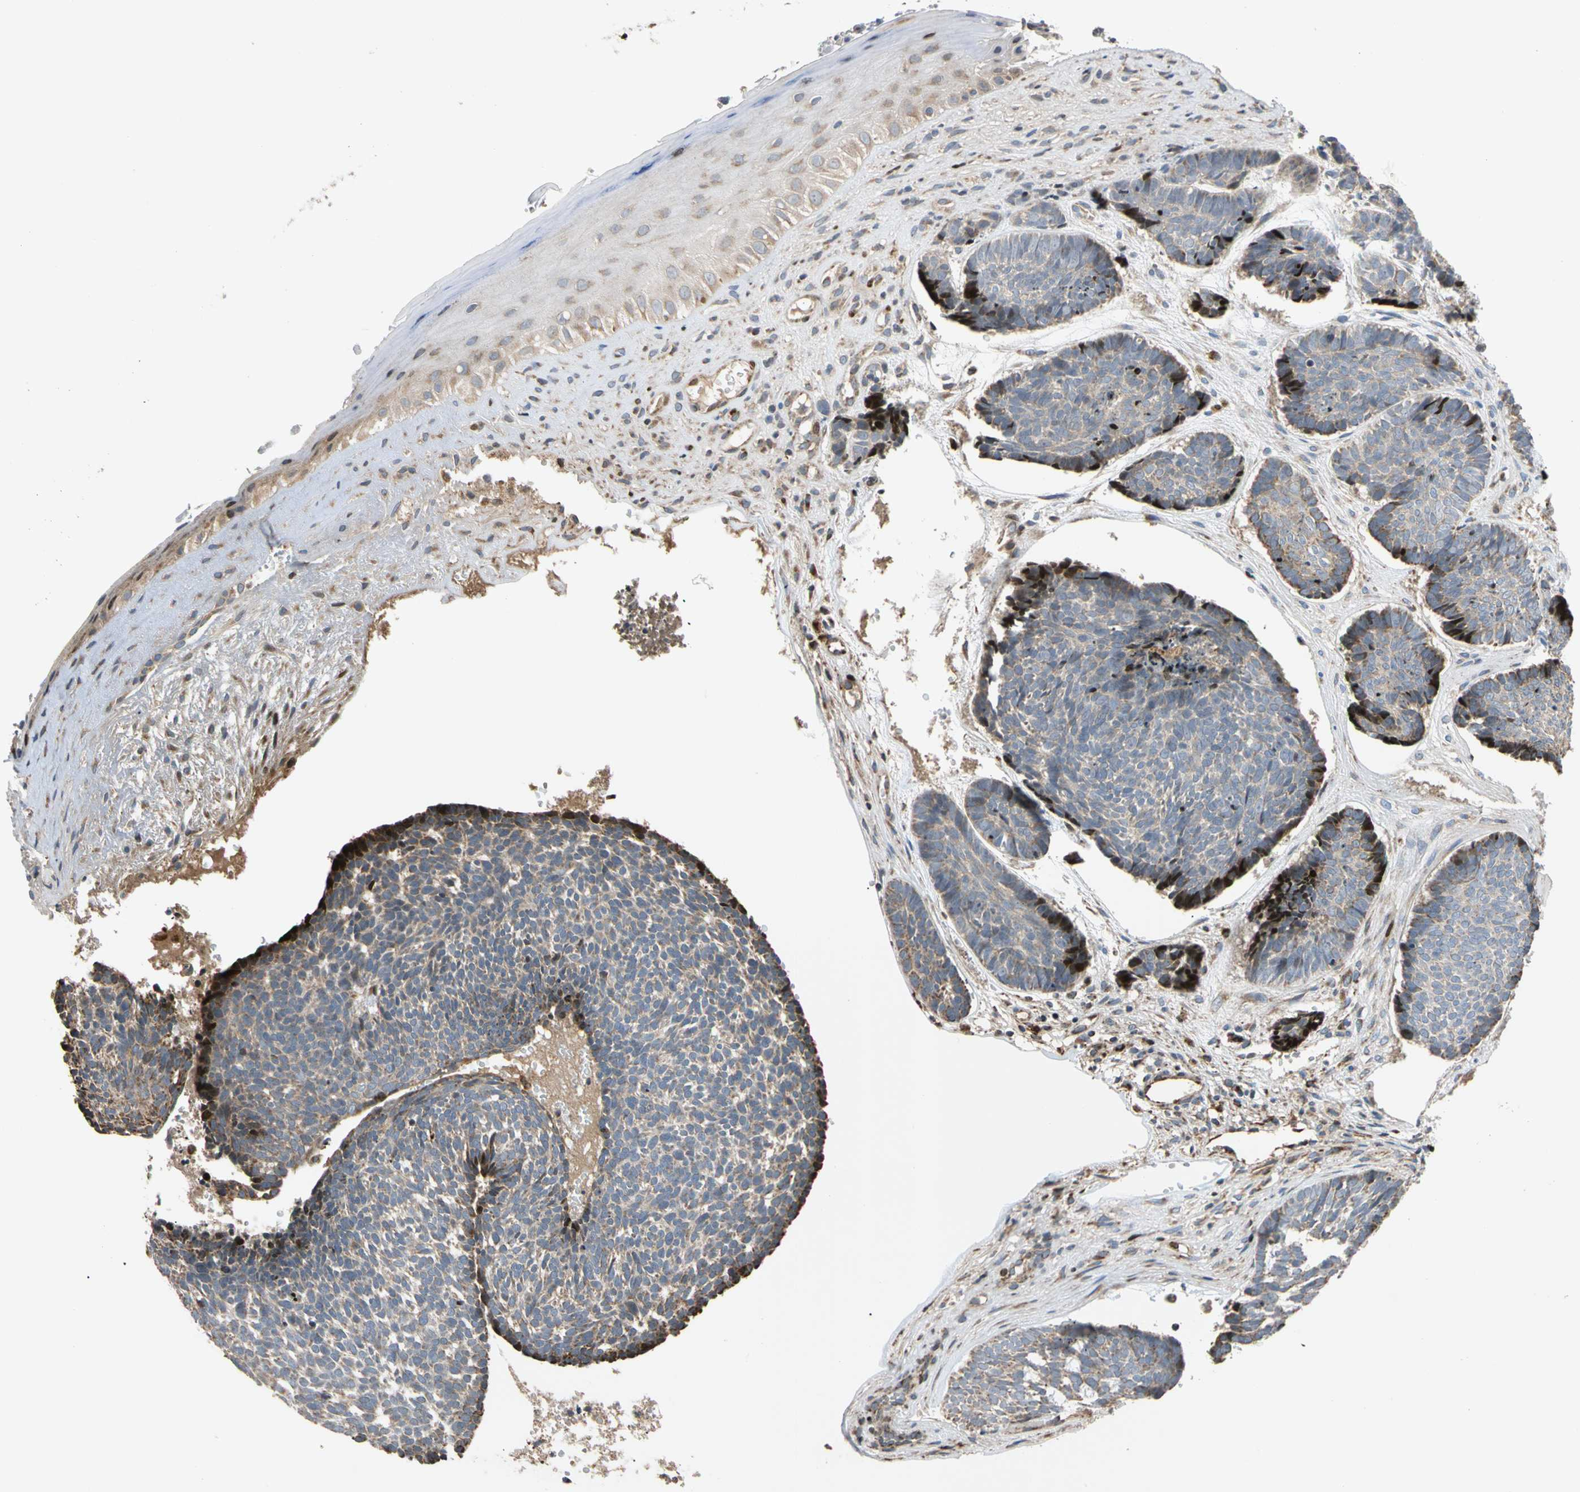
{"staining": {"intensity": "strong", "quantity": "<25%", "location": "nuclear"}, "tissue": "skin cancer", "cell_type": "Tumor cells", "image_type": "cancer", "snomed": [{"axis": "morphology", "description": "Basal cell carcinoma"}, {"axis": "topography", "description": "Skin"}], "caption": "Skin cancer stained for a protein shows strong nuclear positivity in tumor cells. (brown staining indicates protein expression, while blue staining denotes nuclei).", "gene": "IP6K2", "patient": {"sex": "male", "age": 84}}